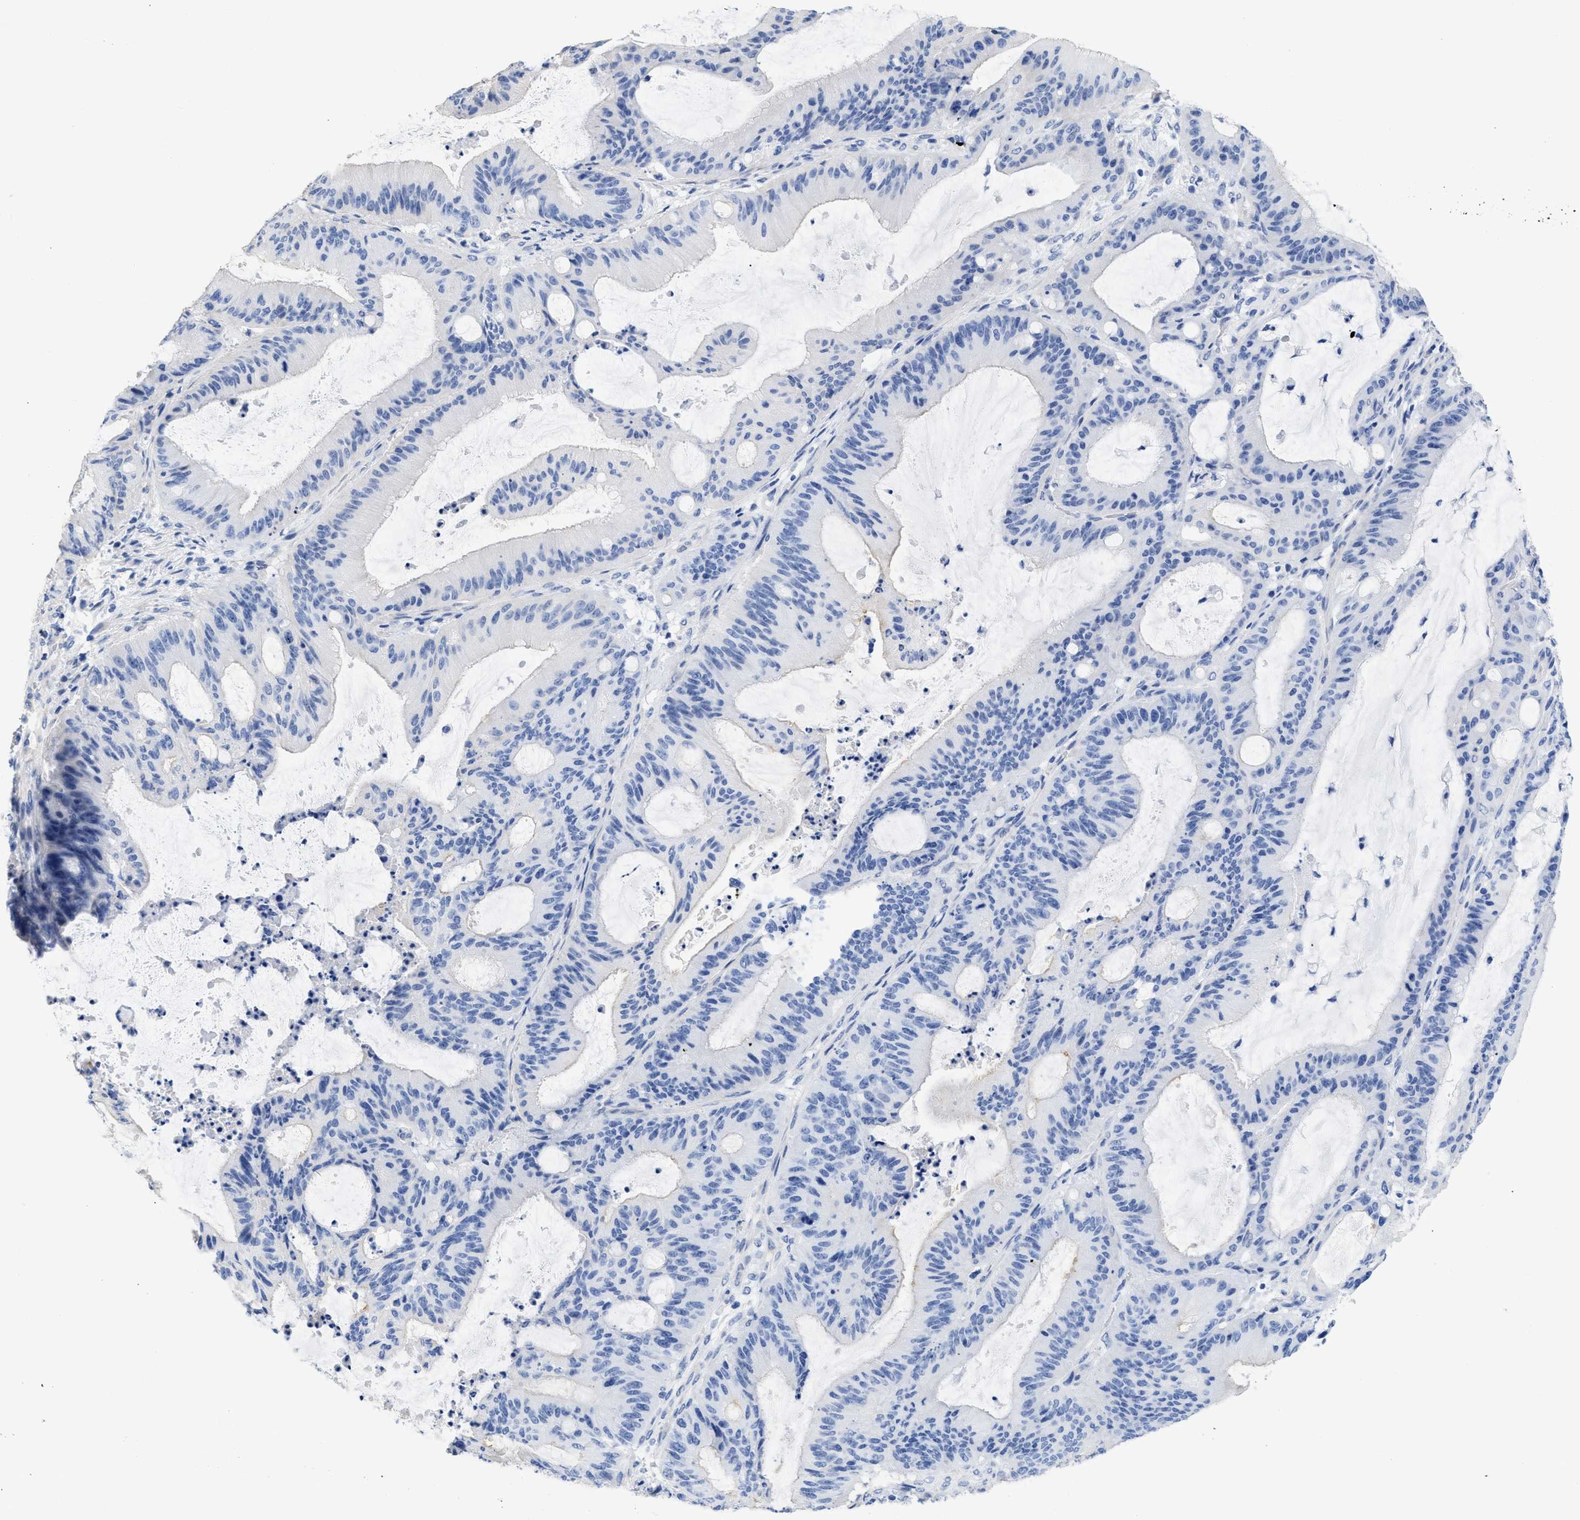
{"staining": {"intensity": "negative", "quantity": "none", "location": "none"}, "tissue": "liver cancer", "cell_type": "Tumor cells", "image_type": "cancer", "snomed": [{"axis": "morphology", "description": "Normal tissue, NOS"}, {"axis": "morphology", "description": "Cholangiocarcinoma"}, {"axis": "topography", "description": "Liver"}, {"axis": "topography", "description": "Peripheral nerve tissue"}], "caption": "Immunohistochemical staining of cholangiocarcinoma (liver) exhibits no significant expression in tumor cells.", "gene": "DLC1", "patient": {"sex": "female", "age": 73}}